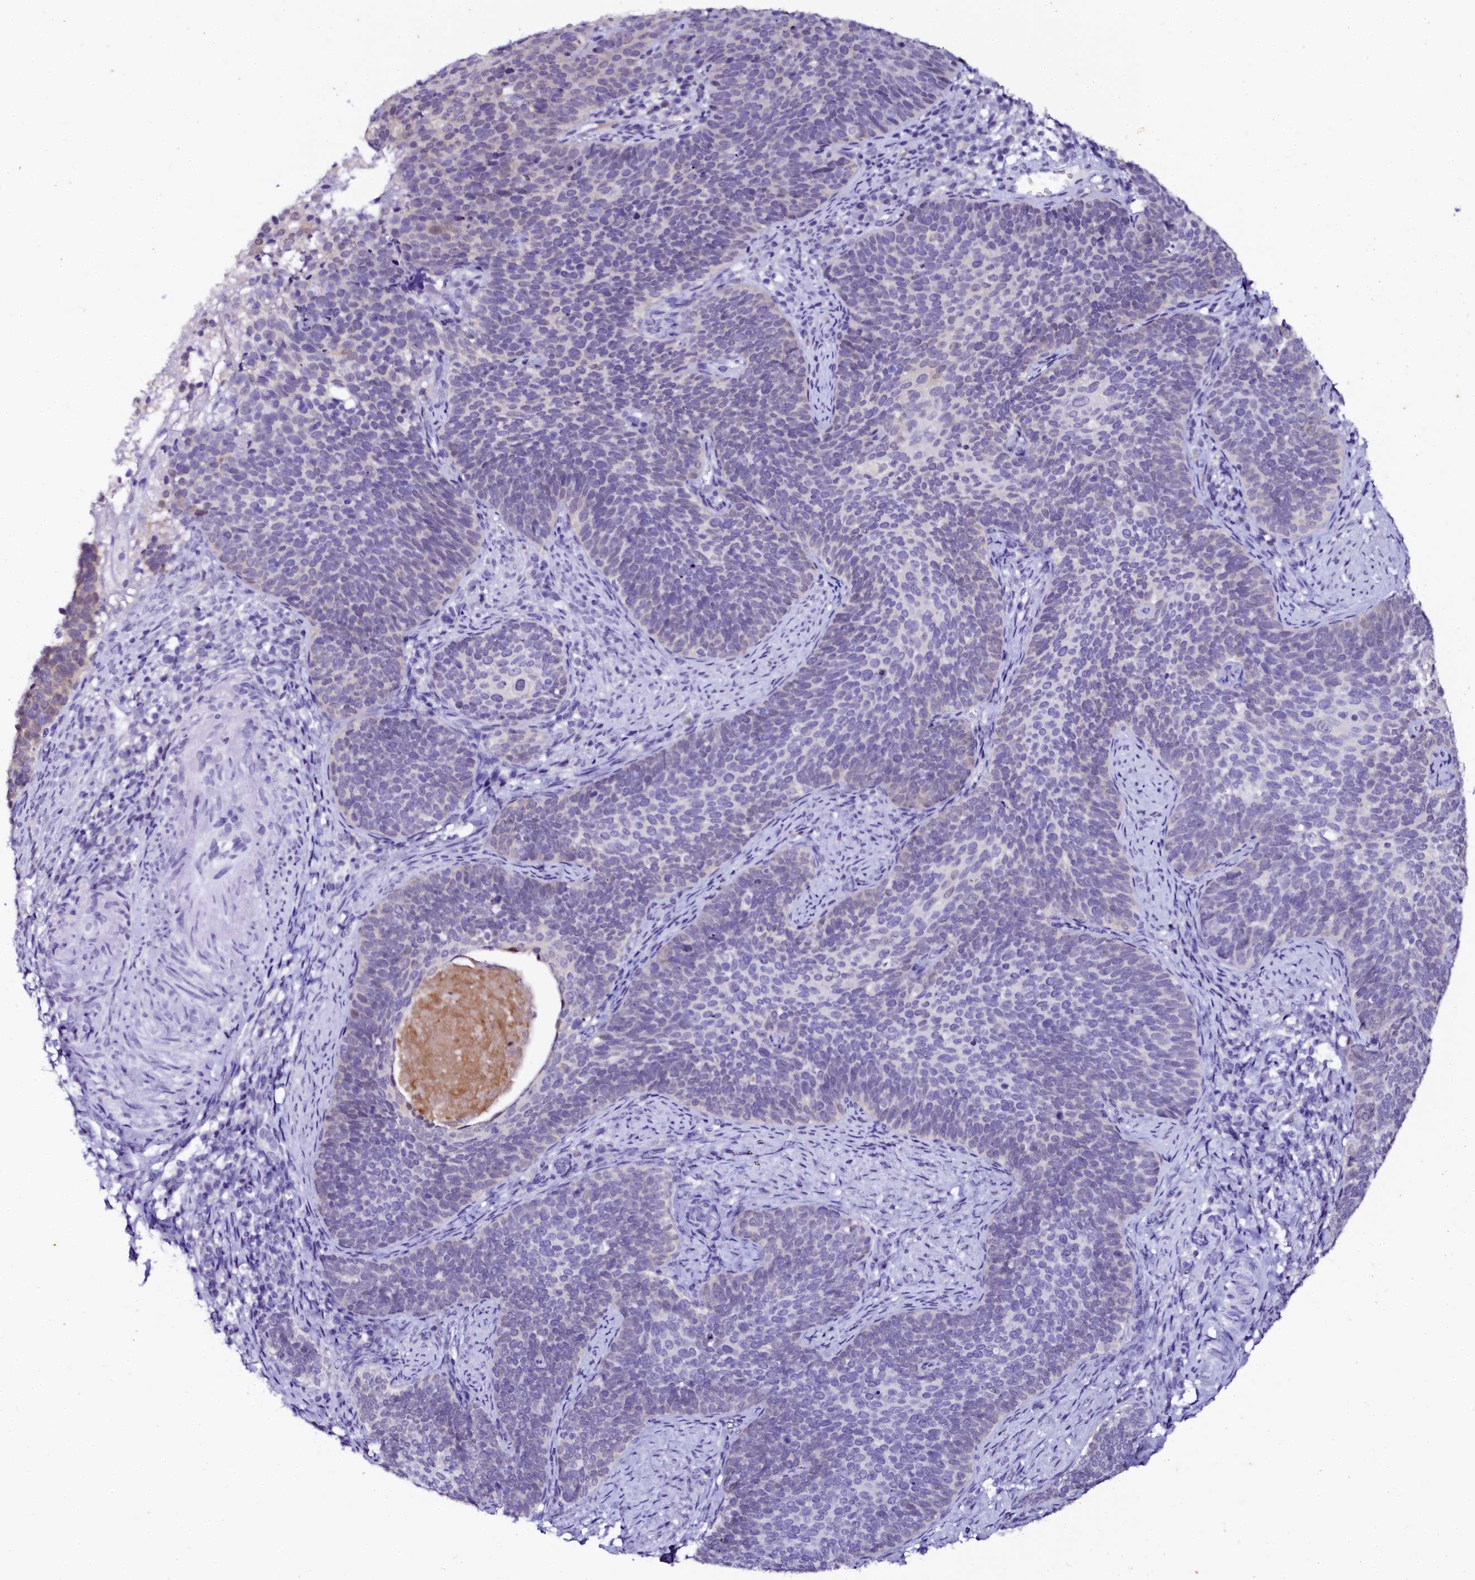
{"staining": {"intensity": "weak", "quantity": "<25%", "location": "nuclear"}, "tissue": "cervical cancer", "cell_type": "Tumor cells", "image_type": "cancer", "snomed": [{"axis": "morphology", "description": "Normal tissue, NOS"}, {"axis": "morphology", "description": "Squamous cell carcinoma, NOS"}, {"axis": "topography", "description": "Cervix"}], "caption": "IHC photomicrograph of neoplastic tissue: human cervical squamous cell carcinoma stained with DAB displays no significant protein staining in tumor cells.", "gene": "SORD", "patient": {"sex": "female", "age": 39}}